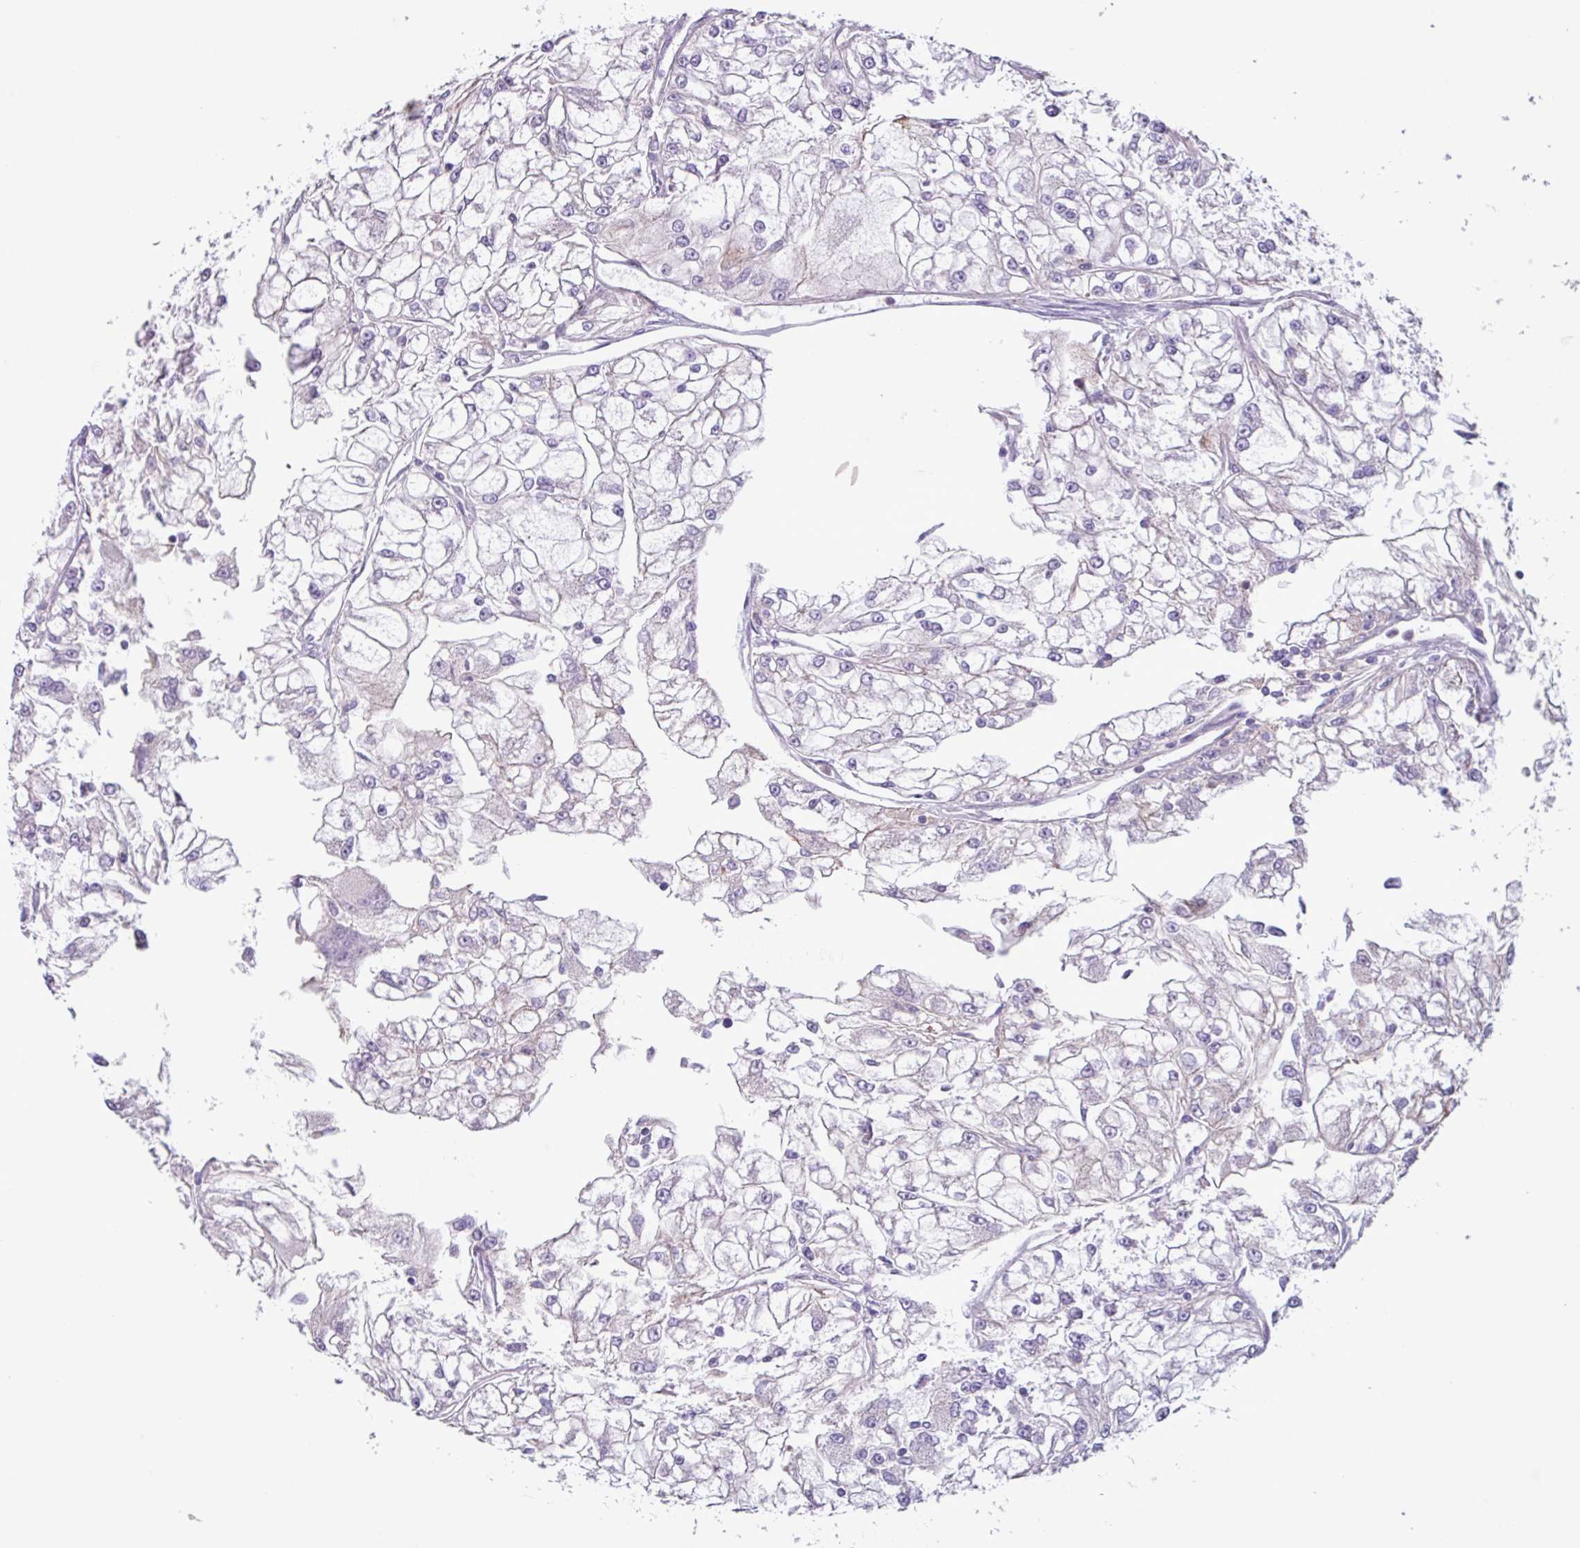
{"staining": {"intensity": "negative", "quantity": "none", "location": "none"}, "tissue": "renal cancer", "cell_type": "Tumor cells", "image_type": "cancer", "snomed": [{"axis": "morphology", "description": "Adenocarcinoma, NOS"}, {"axis": "topography", "description": "Kidney"}], "caption": "High magnification brightfield microscopy of renal cancer (adenocarcinoma) stained with DAB (brown) and counterstained with hematoxylin (blue): tumor cells show no significant positivity. Brightfield microscopy of IHC stained with DAB (3,3'-diaminobenzidine) (brown) and hematoxylin (blue), captured at high magnification.", "gene": "CYSTM1", "patient": {"sex": "female", "age": 72}}